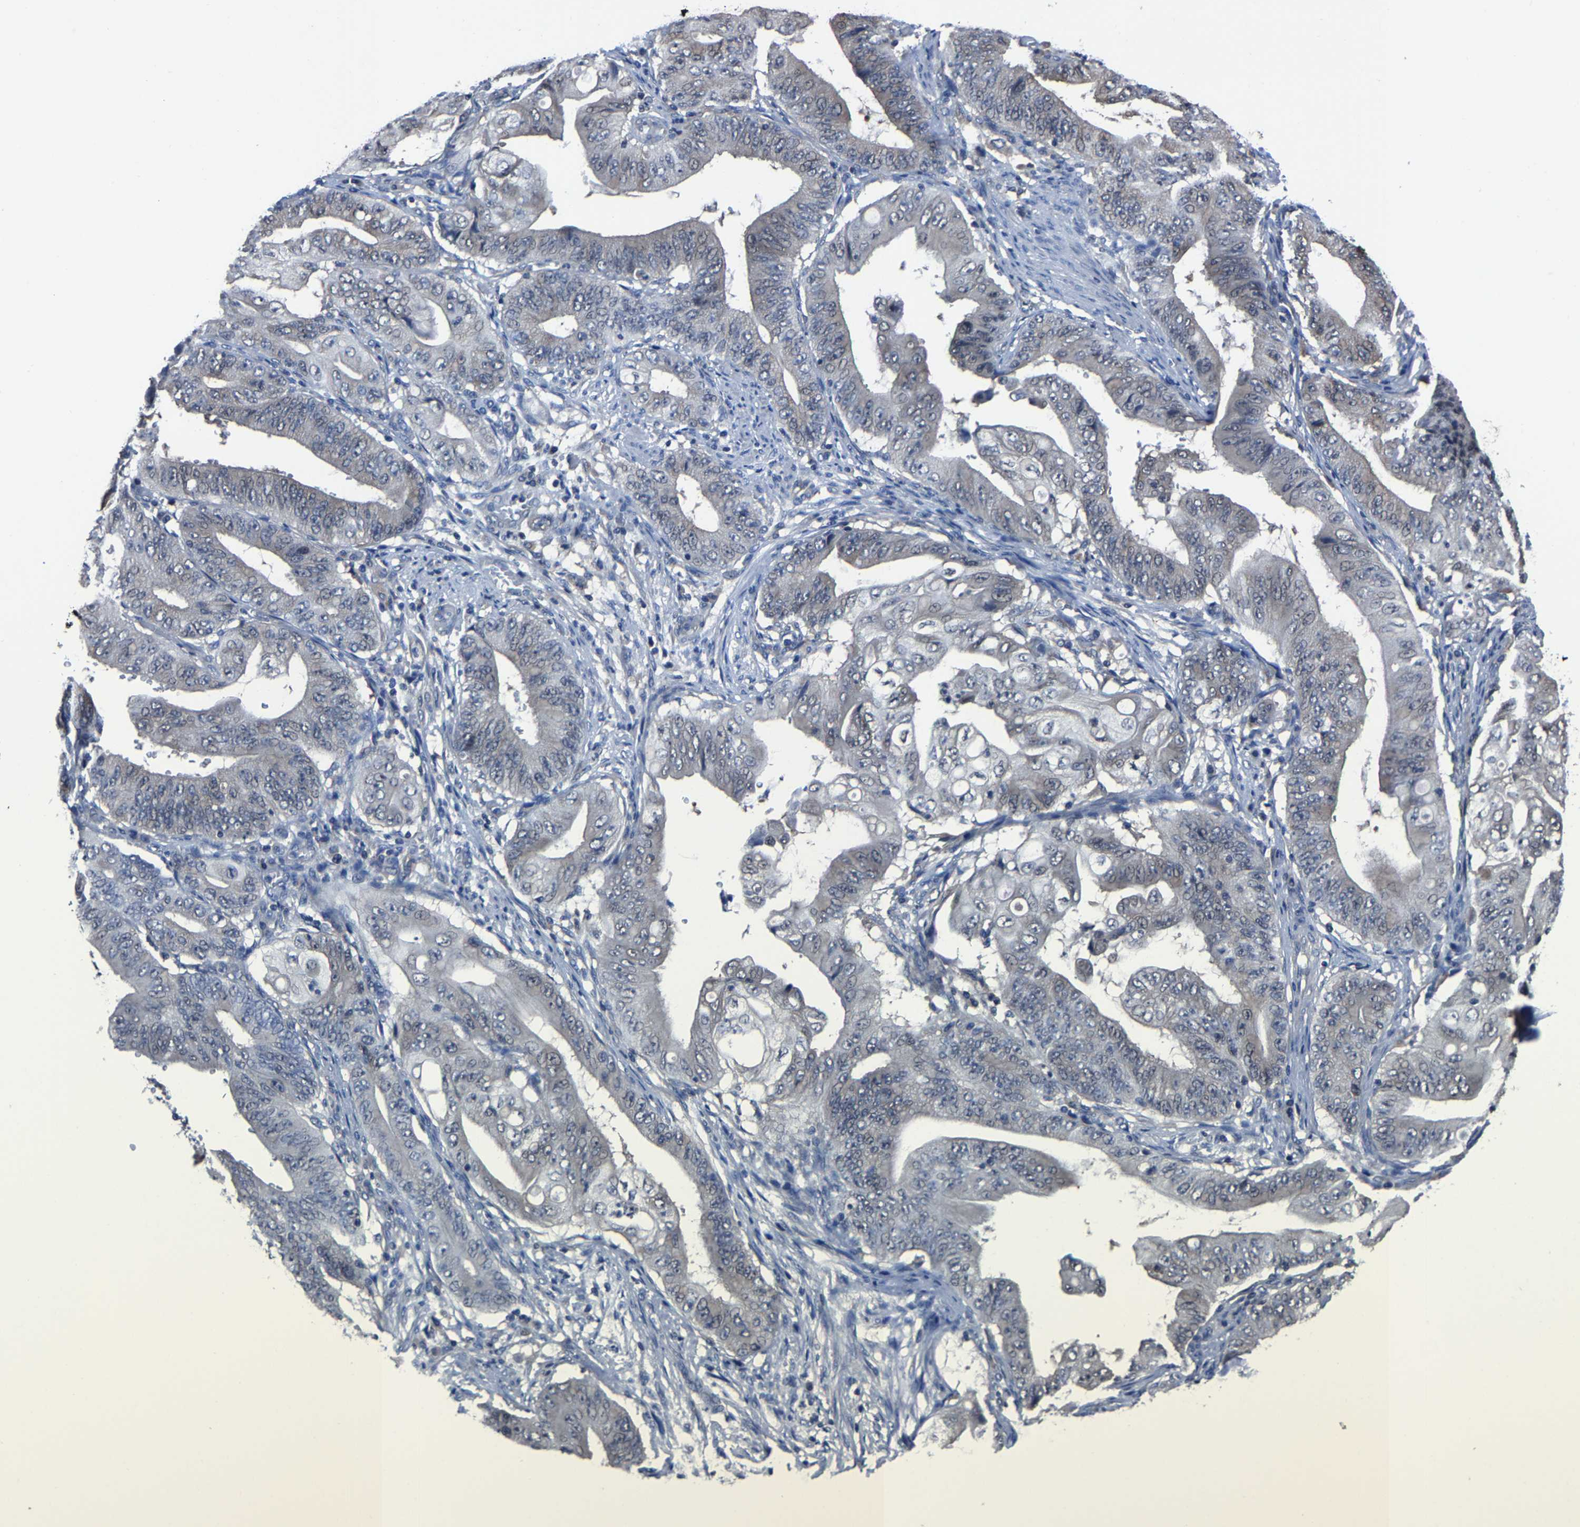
{"staining": {"intensity": "negative", "quantity": "none", "location": "none"}, "tissue": "stomach cancer", "cell_type": "Tumor cells", "image_type": "cancer", "snomed": [{"axis": "morphology", "description": "Adenocarcinoma, NOS"}, {"axis": "topography", "description": "Stomach"}], "caption": "Tumor cells show no significant staining in stomach cancer.", "gene": "STRBP", "patient": {"sex": "female", "age": 73}}